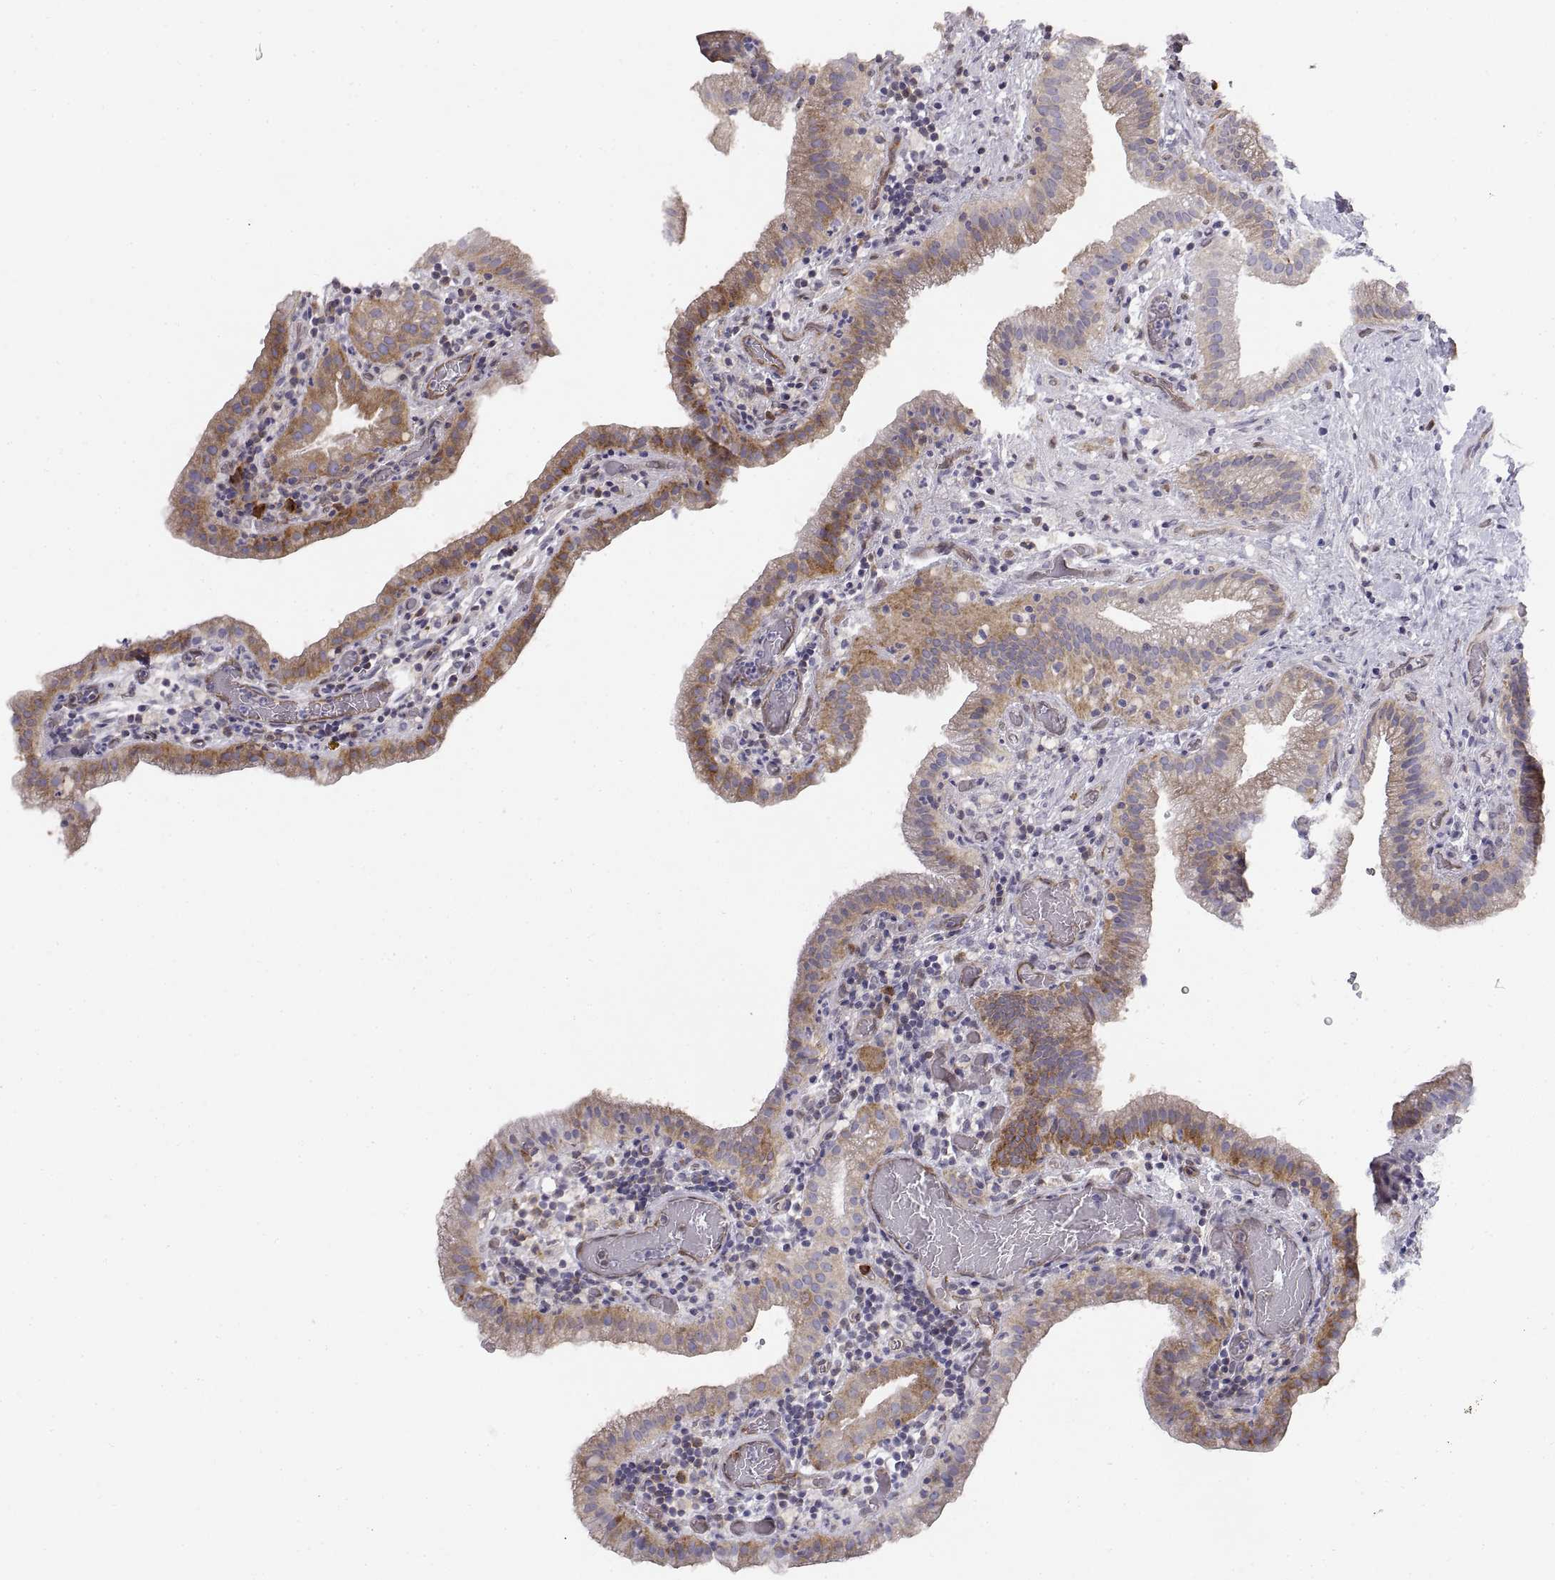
{"staining": {"intensity": "strong", "quantity": "<25%", "location": "cytoplasmic/membranous"}, "tissue": "gallbladder", "cell_type": "Glandular cells", "image_type": "normal", "snomed": [{"axis": "morphology", "description": "Normal tissue, NOS"}, {"axis": "topography", "description": "Gallbladder"}], "caption": "Glandular cells display medium levels of strong cytoplasmic/membranous expression in about <25% of cells in normal human gallbladder. Using DAB (3,3'-diaminobenzidine) (brown) and hematoxylin (blue) stains, captured at high magnification using brightfield microscopy.", "gene": "HSP90AB1", "patient": {"sex": "male", "age": 62}}